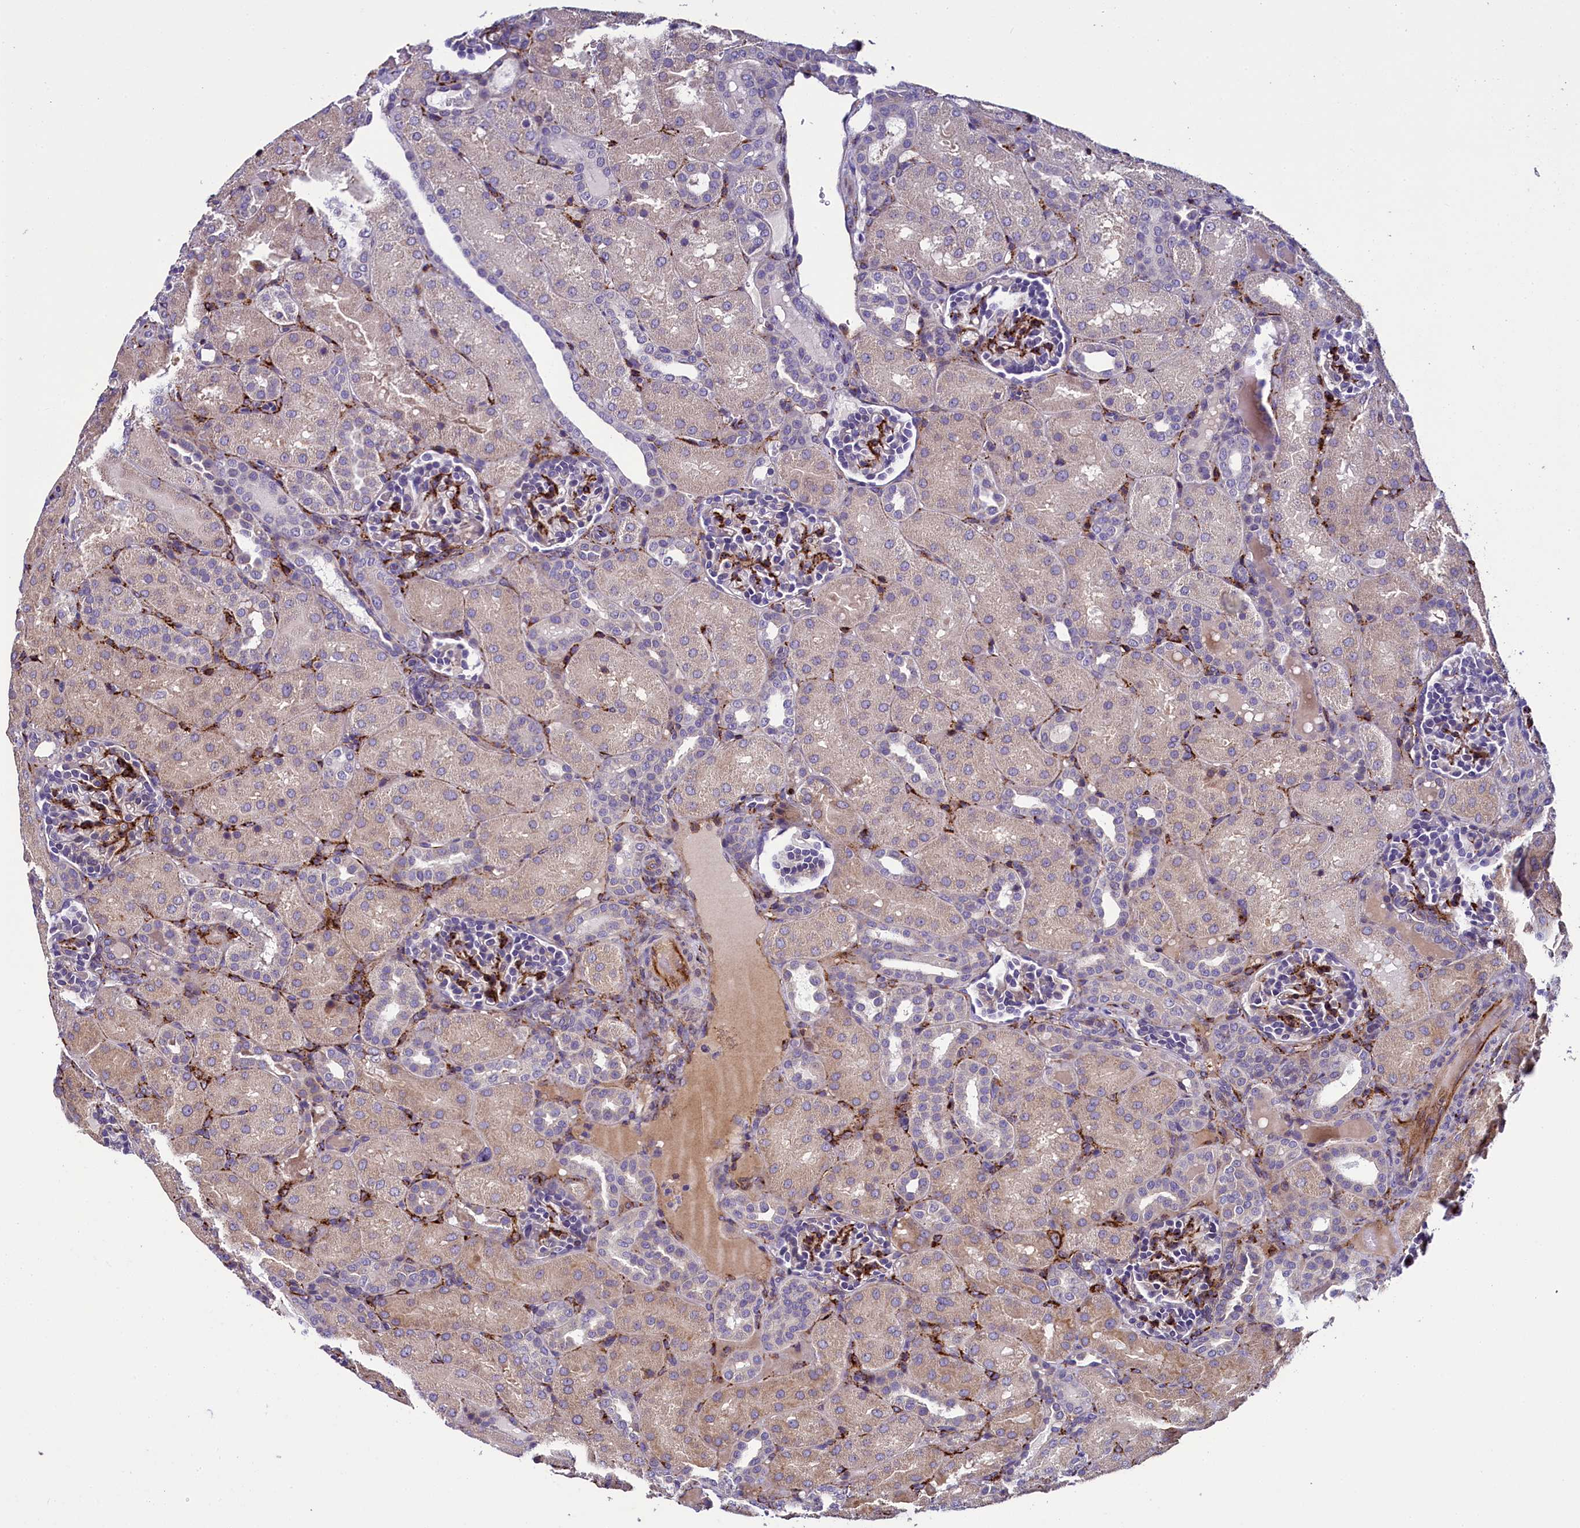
{"staining": {"intensity": "strong", "quantity": "<25%", "location": "cytoplasmic/membranous"}, "tissue": "kidney", "cell_type": "Cells in glomeruli", "image_type": "normal", "snomed": [{"axis": "morphology", "description": "Normal tissue, NOS"}, {"axis": "topography", "description": "Kidney"}], "caption": "Brown immunohistochemical staining in unremarkable human kidney exhibits strong cytoplasmic/membranous expression in approximately <25% of cells in glomeruli.", "gene": "MRC2", "patient": {"sex": "male", "age": 1}}